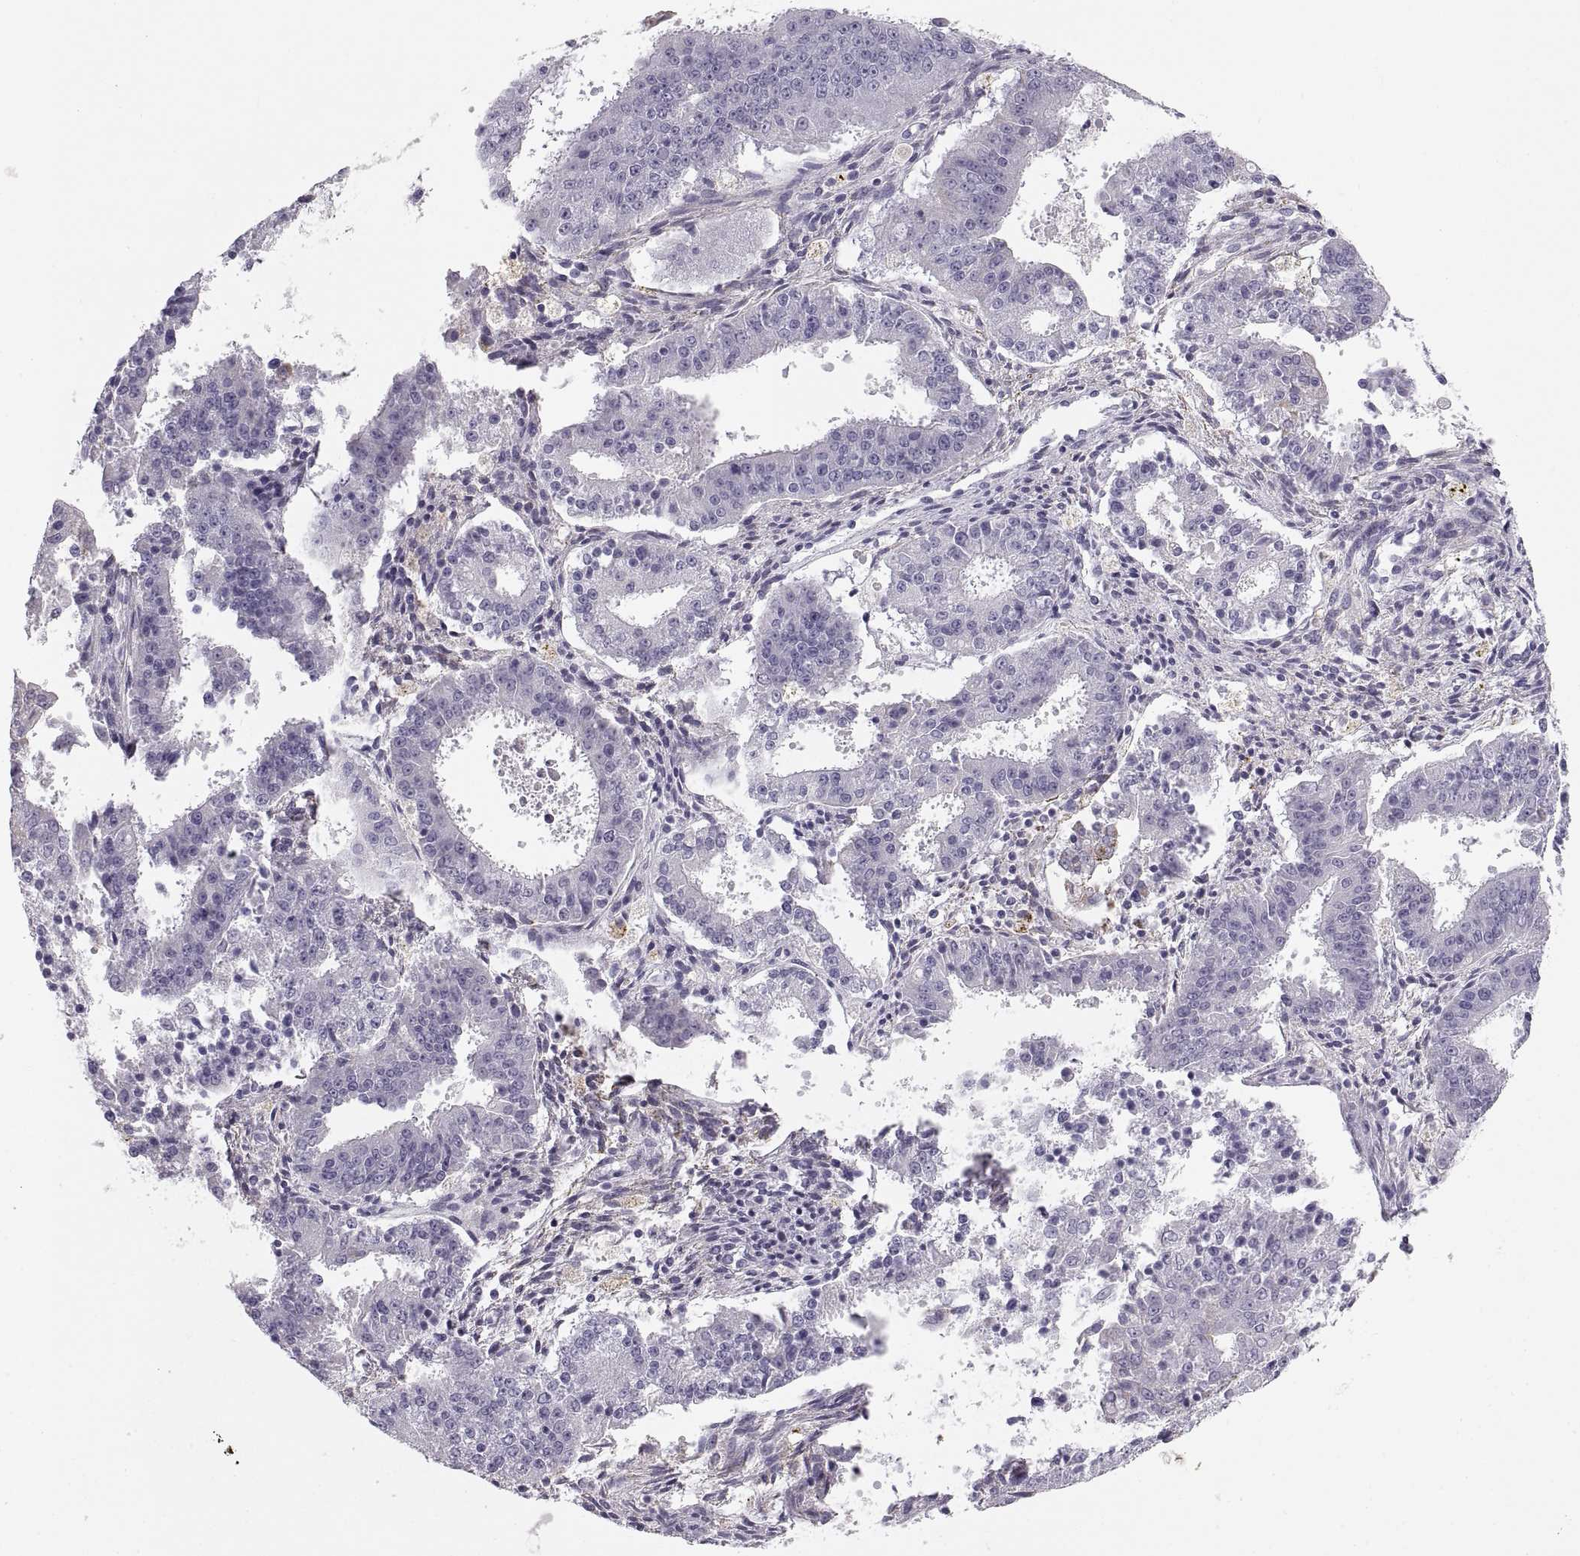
{"staining": {"intensity": "negative", "quantity": "none", "location": "none"}, "tissue": "ovarian cancer", "cell_type": "Tumor cells", "image_type": "cancer", "snomed": [{"axis": "morphology", "description": "Carcinoma, endometroid"}, {"axis": "topography", "description": "Ovary"}], "caption": "Tumor cells are negative for brown protein staining in endometroid carcinoma (ovarian).", "gene": "COL9A3", "patient": {"sex": "female", "age": 42}}